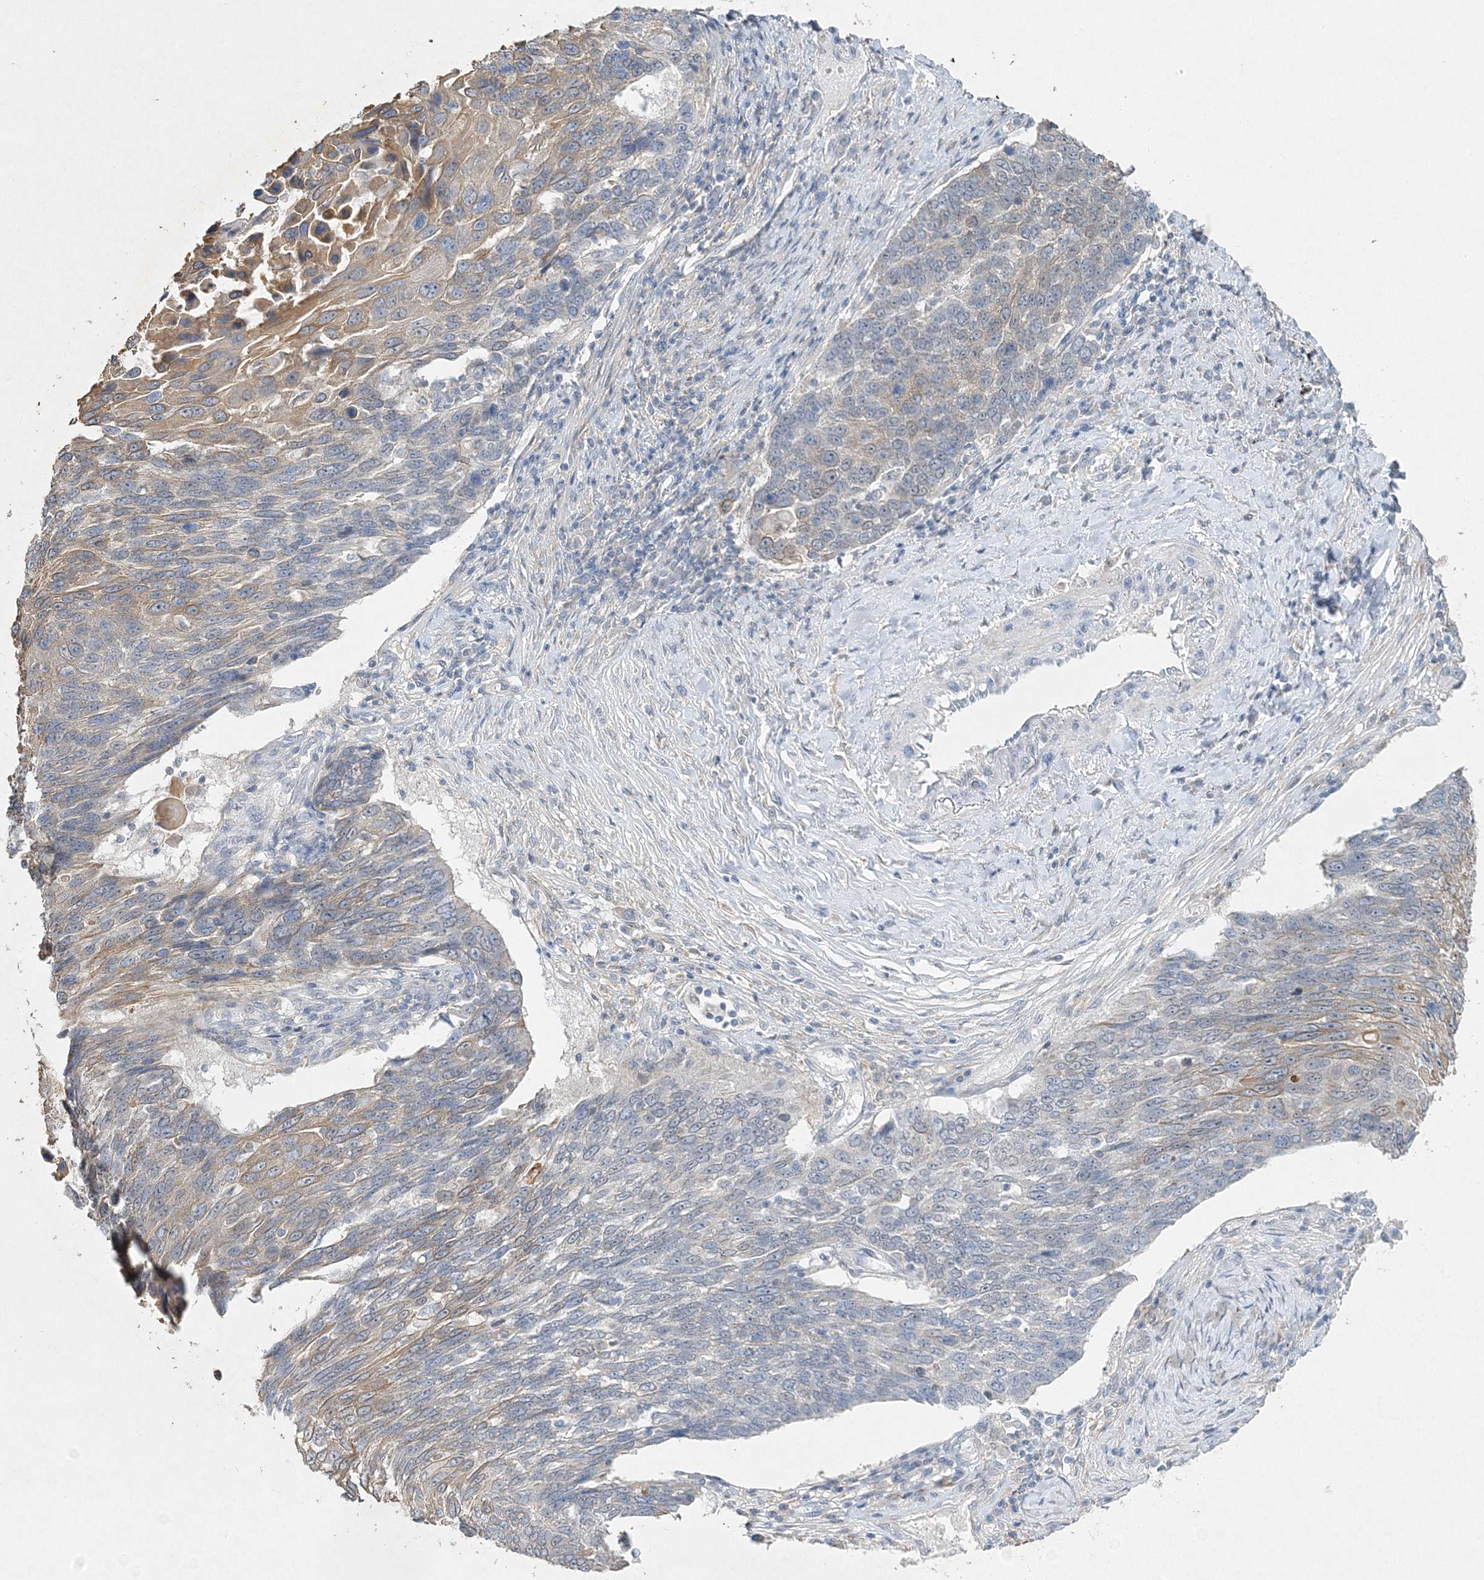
{"staining": {"intensity": "moderate", "quantity": "<25%", "location": "cytoplasmic/membranous"}, "tissue": "lung cancer", "cell_type": "Tumor cells", "image_type": "cancer", "snomed": [{"axis": "morphology", "description": "Squamous cell carcinoma, NOS"}, {"axis": "topography", "description": "Lung"}], "caption": "Squamous cell carcinoma (lung) tissue displays moderate cytoplasmic/membranous positivity in about <25% of tumor cells (DAB (3,3'-diaminobenzidine) IHC, brown staining for protein, blue staining for nuclei).", "gene": "MAT2B", "patient": {"sex": "male", "age": 66}}